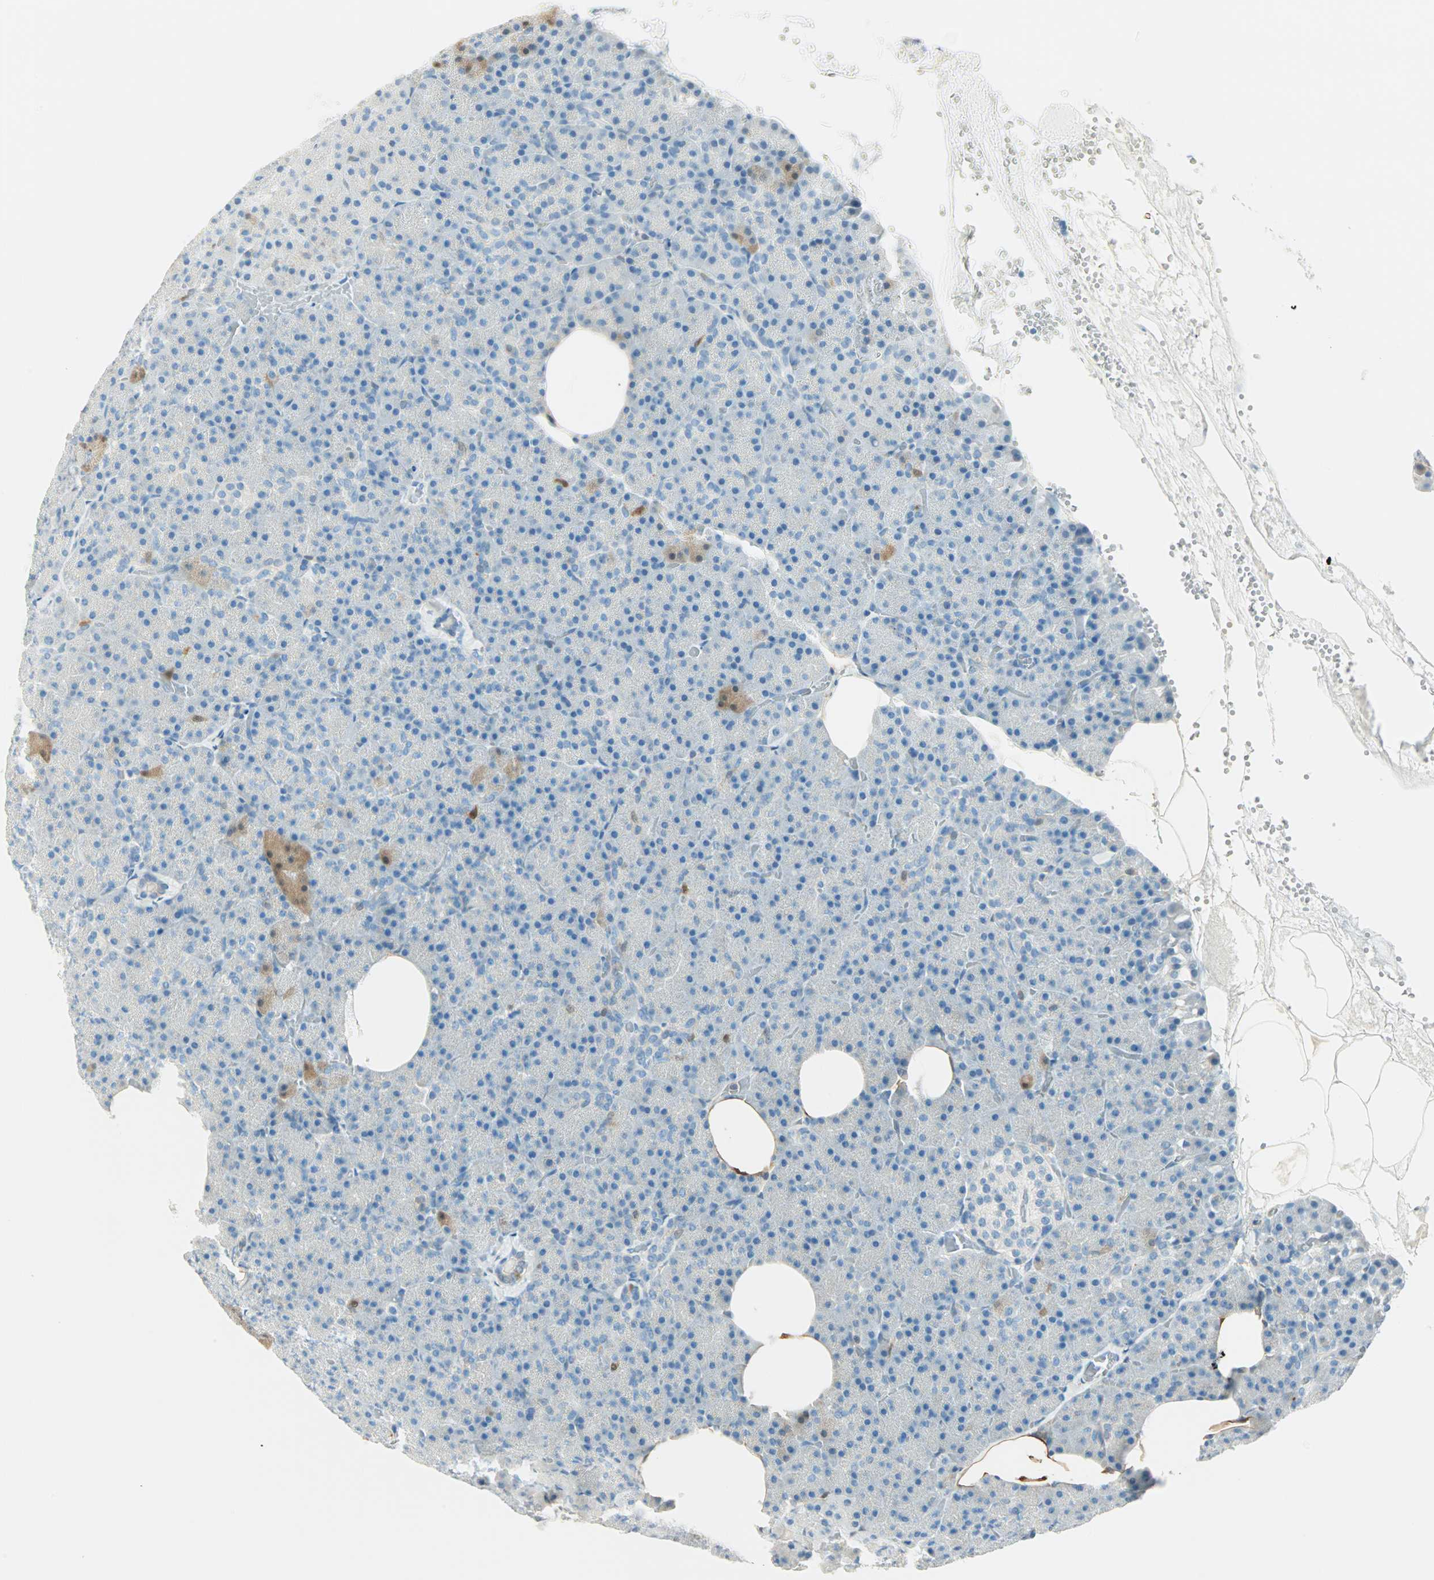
{"staining": {"intensity": "moderate", "quantity": "<25%", "location": "cytoplasmic/membranous"}, "tissue": "pancreas", "cell_type": "Exocrine glandular cells", "image_type": "normal", "snomed": [{"axis": "morphology", "description": "Normal tissue, NOS"}, {"axis": "topography", "description": "Pancreas"}], "caption": "Exocrine glandular cells exhibit moderate cytoplasmic/membranous expression in approximately <25% of cells in benign pancreas.", "gene": "S100A1", "patient": {"sex": "female", "age": 35}}